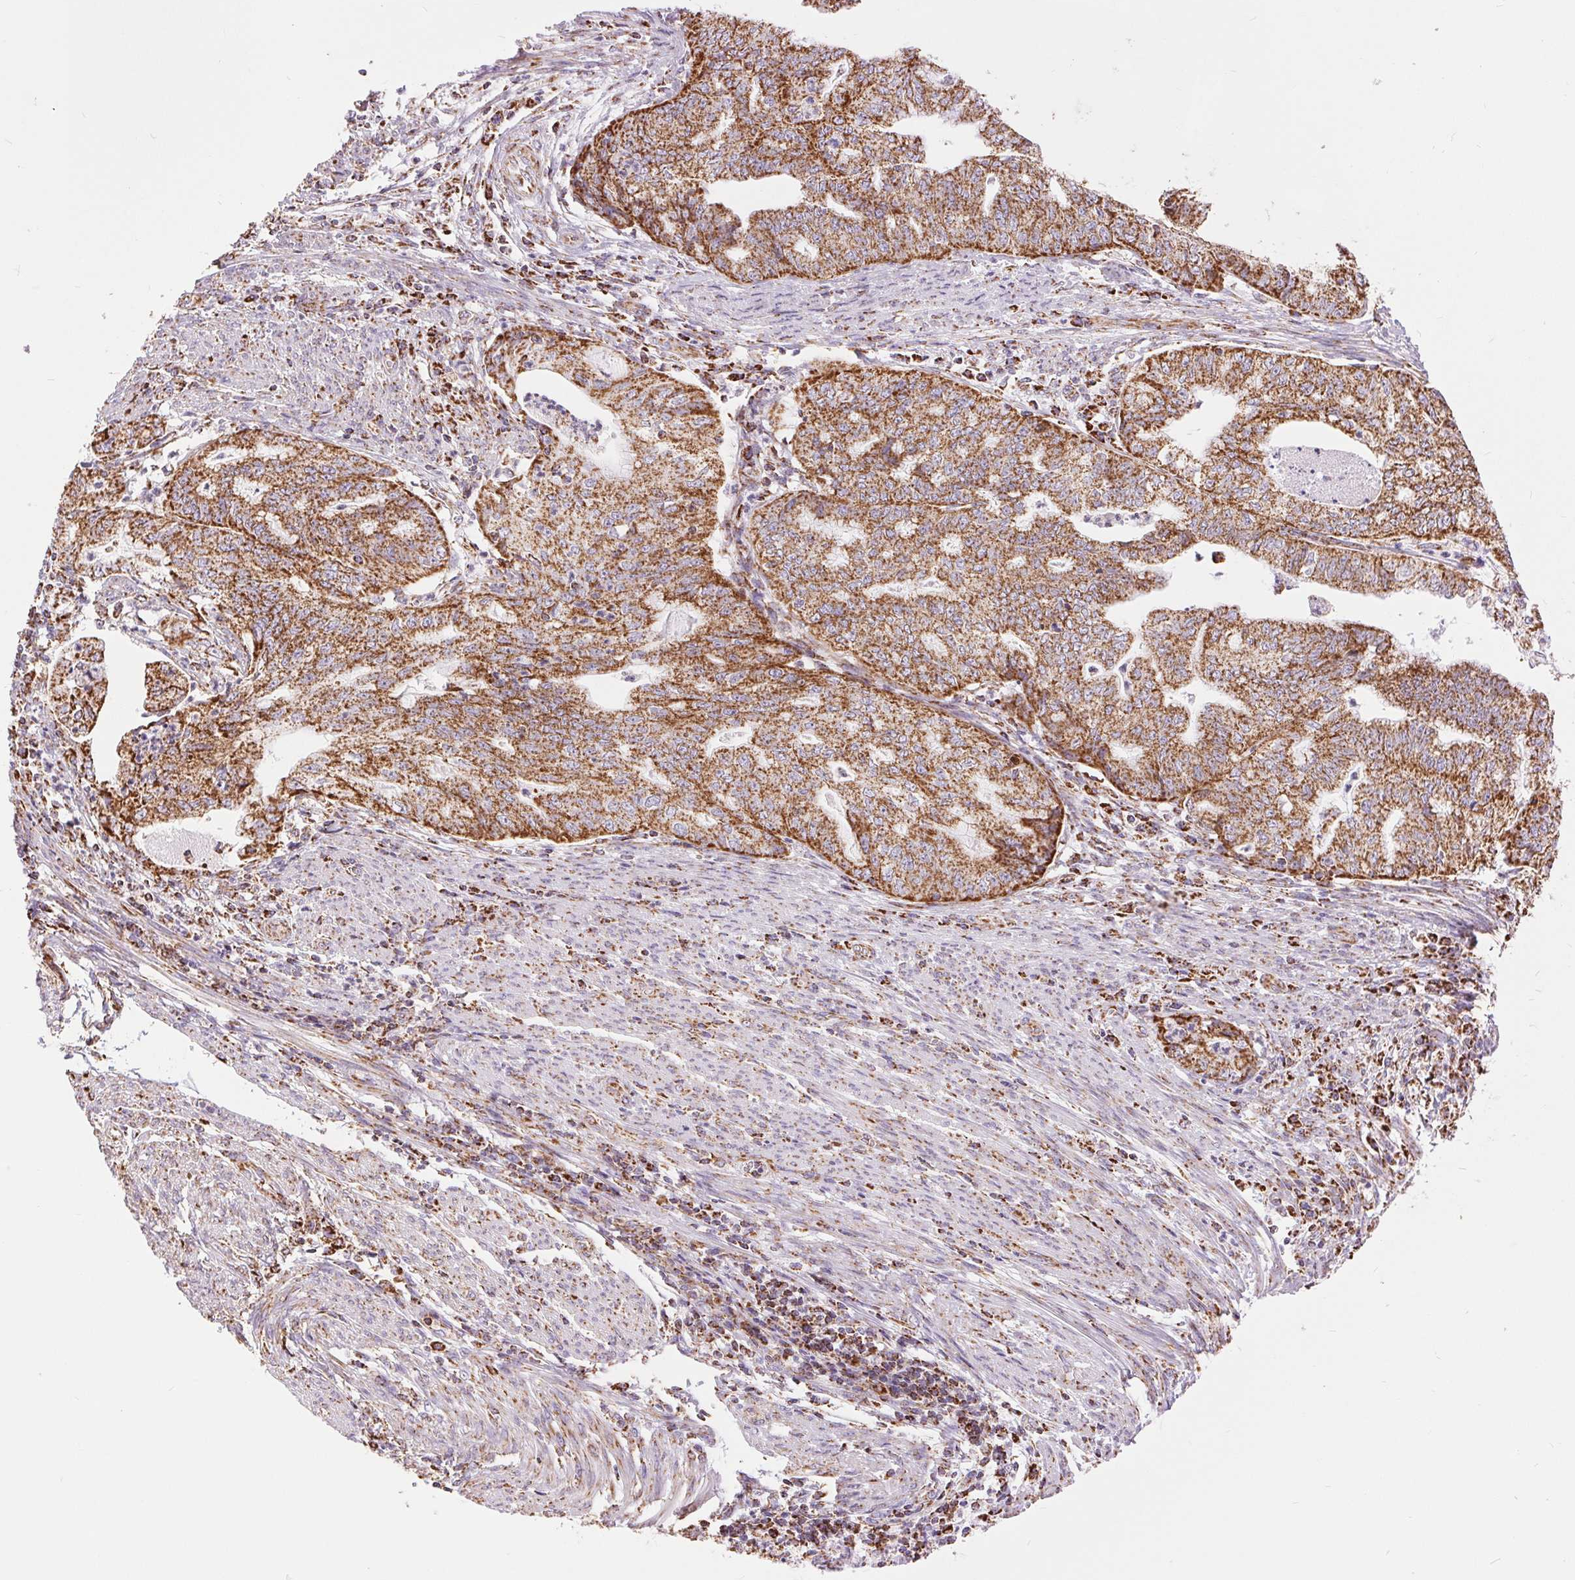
{"staining": {"intensity": "strong", "quantity": ">75%", "location": "cytoplasmic/membranous"}, "tissue": "endometrial cancer", "cell_type": "Tumor cells", "image_type": "cancer", "snomed": [{"axis": "morphology", "description": "Adenocarcinoma, NOS"}, {"axis": "topography", "description": "Endometrium"}], "caption": "Protein staining exhibits strong cytoplasmic/membranous expression in about >75% of tumor cells in endometrial cancer.", "gene": "ATP5PB", "patient": {"sex": "female", "age": 79}}